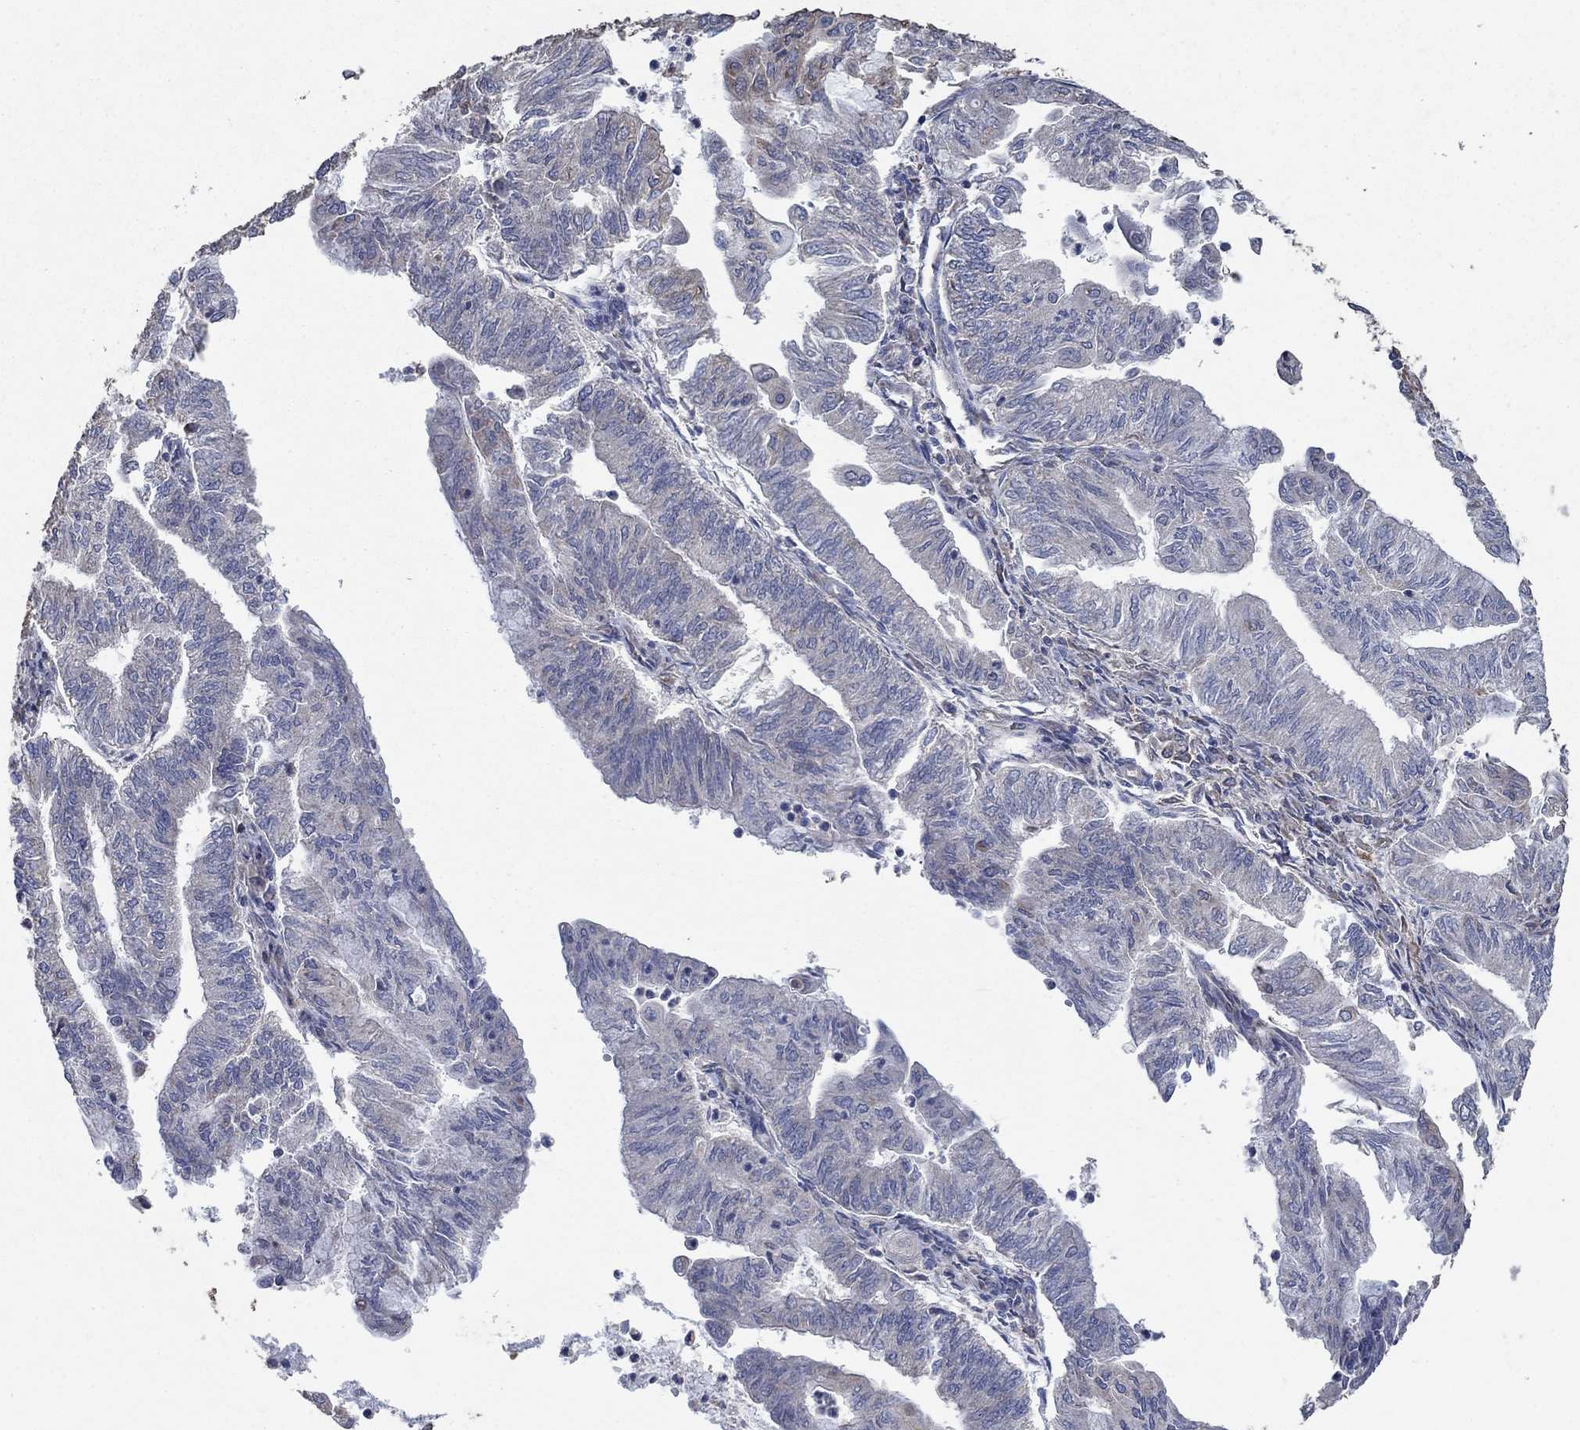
{"staining": {"intensity": "negative", "quantity": "none", "location": "none"}, "tissue": "endometrial cancer", "cell_type": "Tumor cells", "image_type": "cancer", "snomed": [{"axis": "morphology", "description": "Adenocarcinoma, NOS"}, {"axis": "topography", "description": "Endometrium"}], "caption": "Immunohistochemistry (IHC) of human endometrial cancer (adenocarcinoma) demonstrates no staining in tumor cells. (DAB (3,3'-diaminobenzidine) immunohistochemistry (IHC), high magnification).", "gene": "NCEH1", "patient": {"sex": "female", "age": 59}}